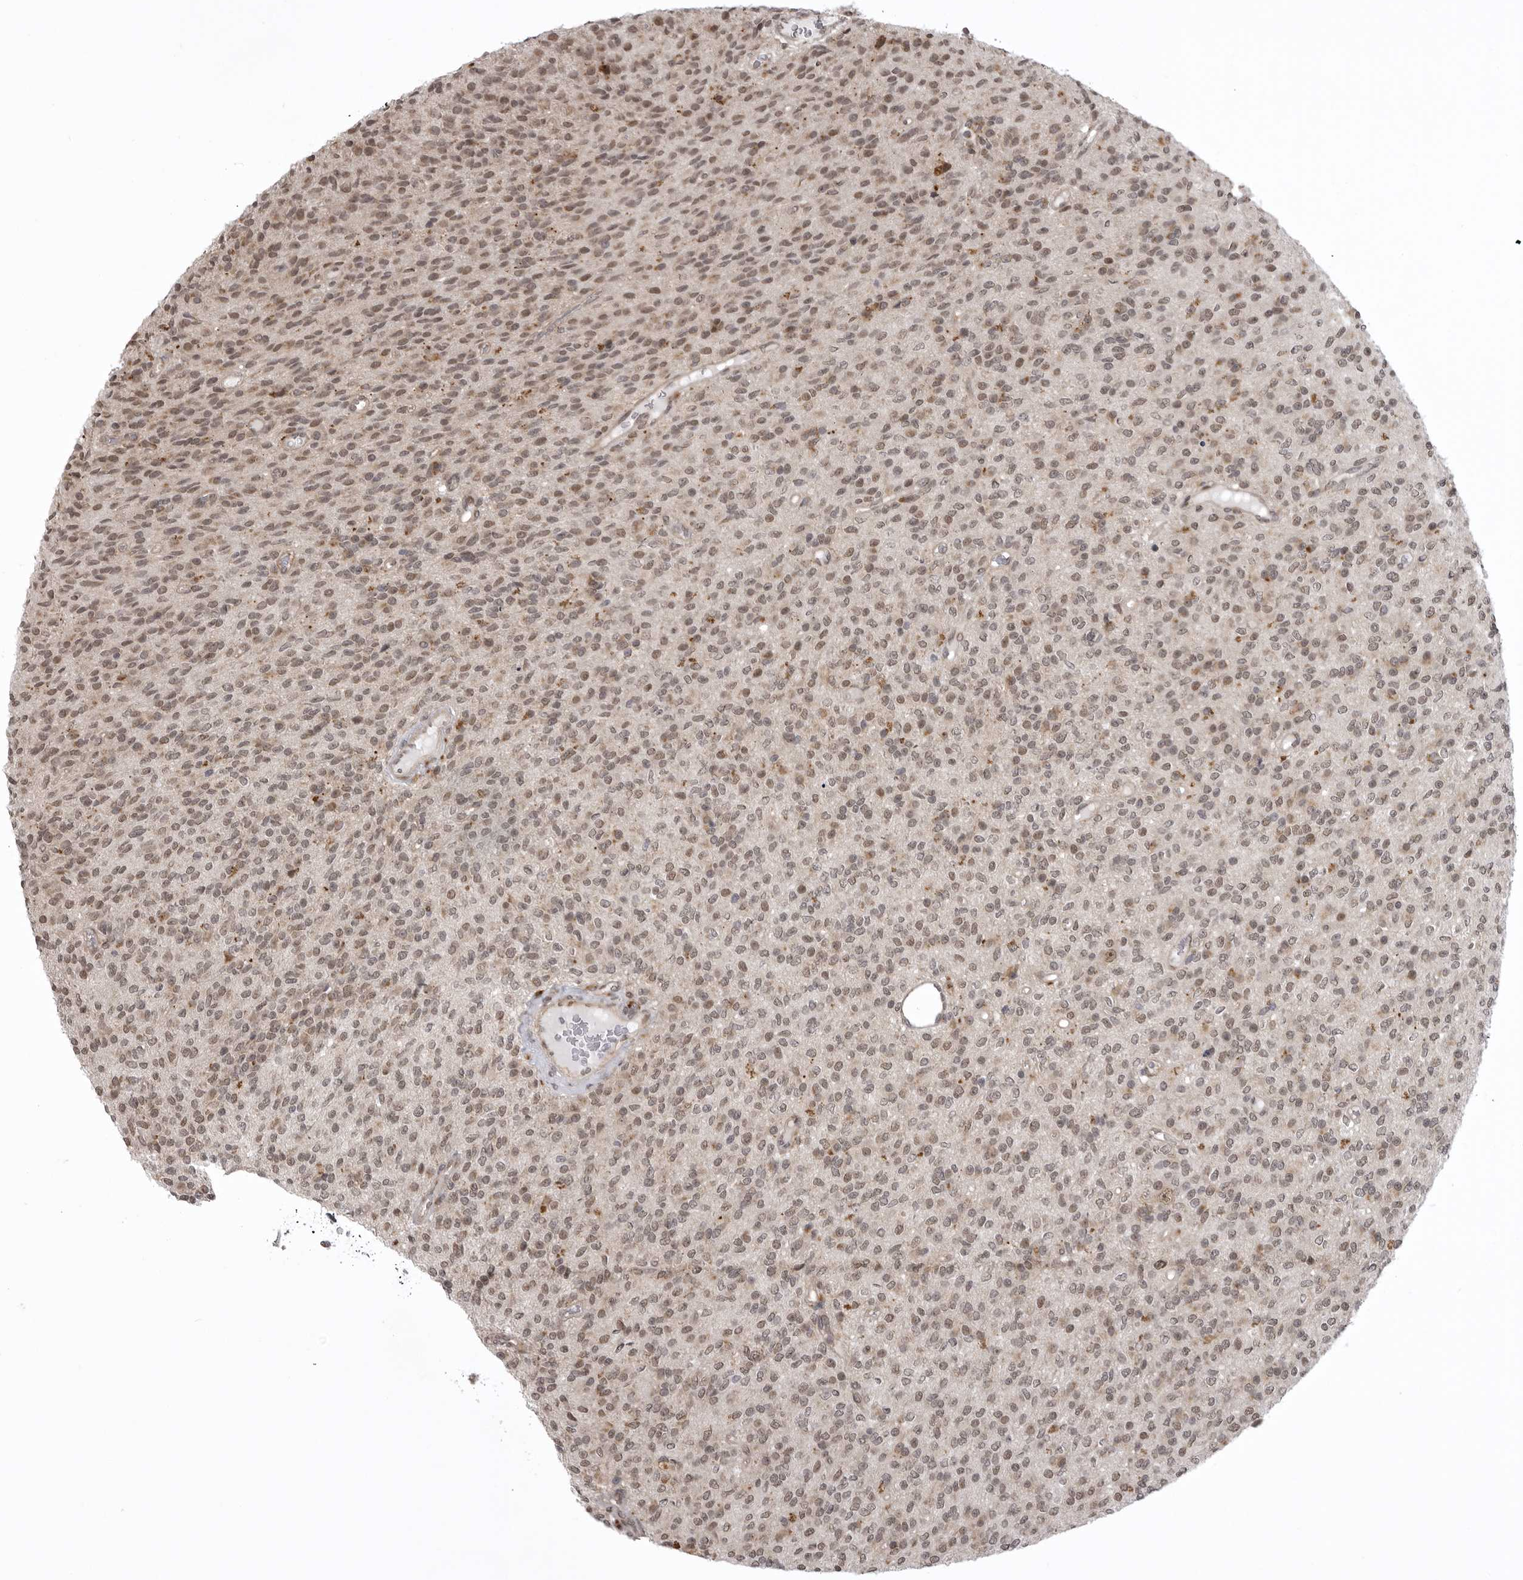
{"staining": {"intensity": "moderate", "quantity": ">75%", "location": "cytoplasmic/membranous,nuclear"}, "tissue": "glioma", "cell_type": "Tumor cells", "image_type": "cancer", "snomed": [{"axis": "morphology", "description": "Glioma, malignant, High grade"}, {"axis": "topography", "description": "Brain"}], "caption": "About >75% of tumor cells in high-grade glioma (malignant) reveal moderate cytoplasmic/membranous and nuclear protein expression as visualized by brown immunohistochemical staining.", "gene": "C1orf109", "patient": {"sex": "male", "age": 34}}